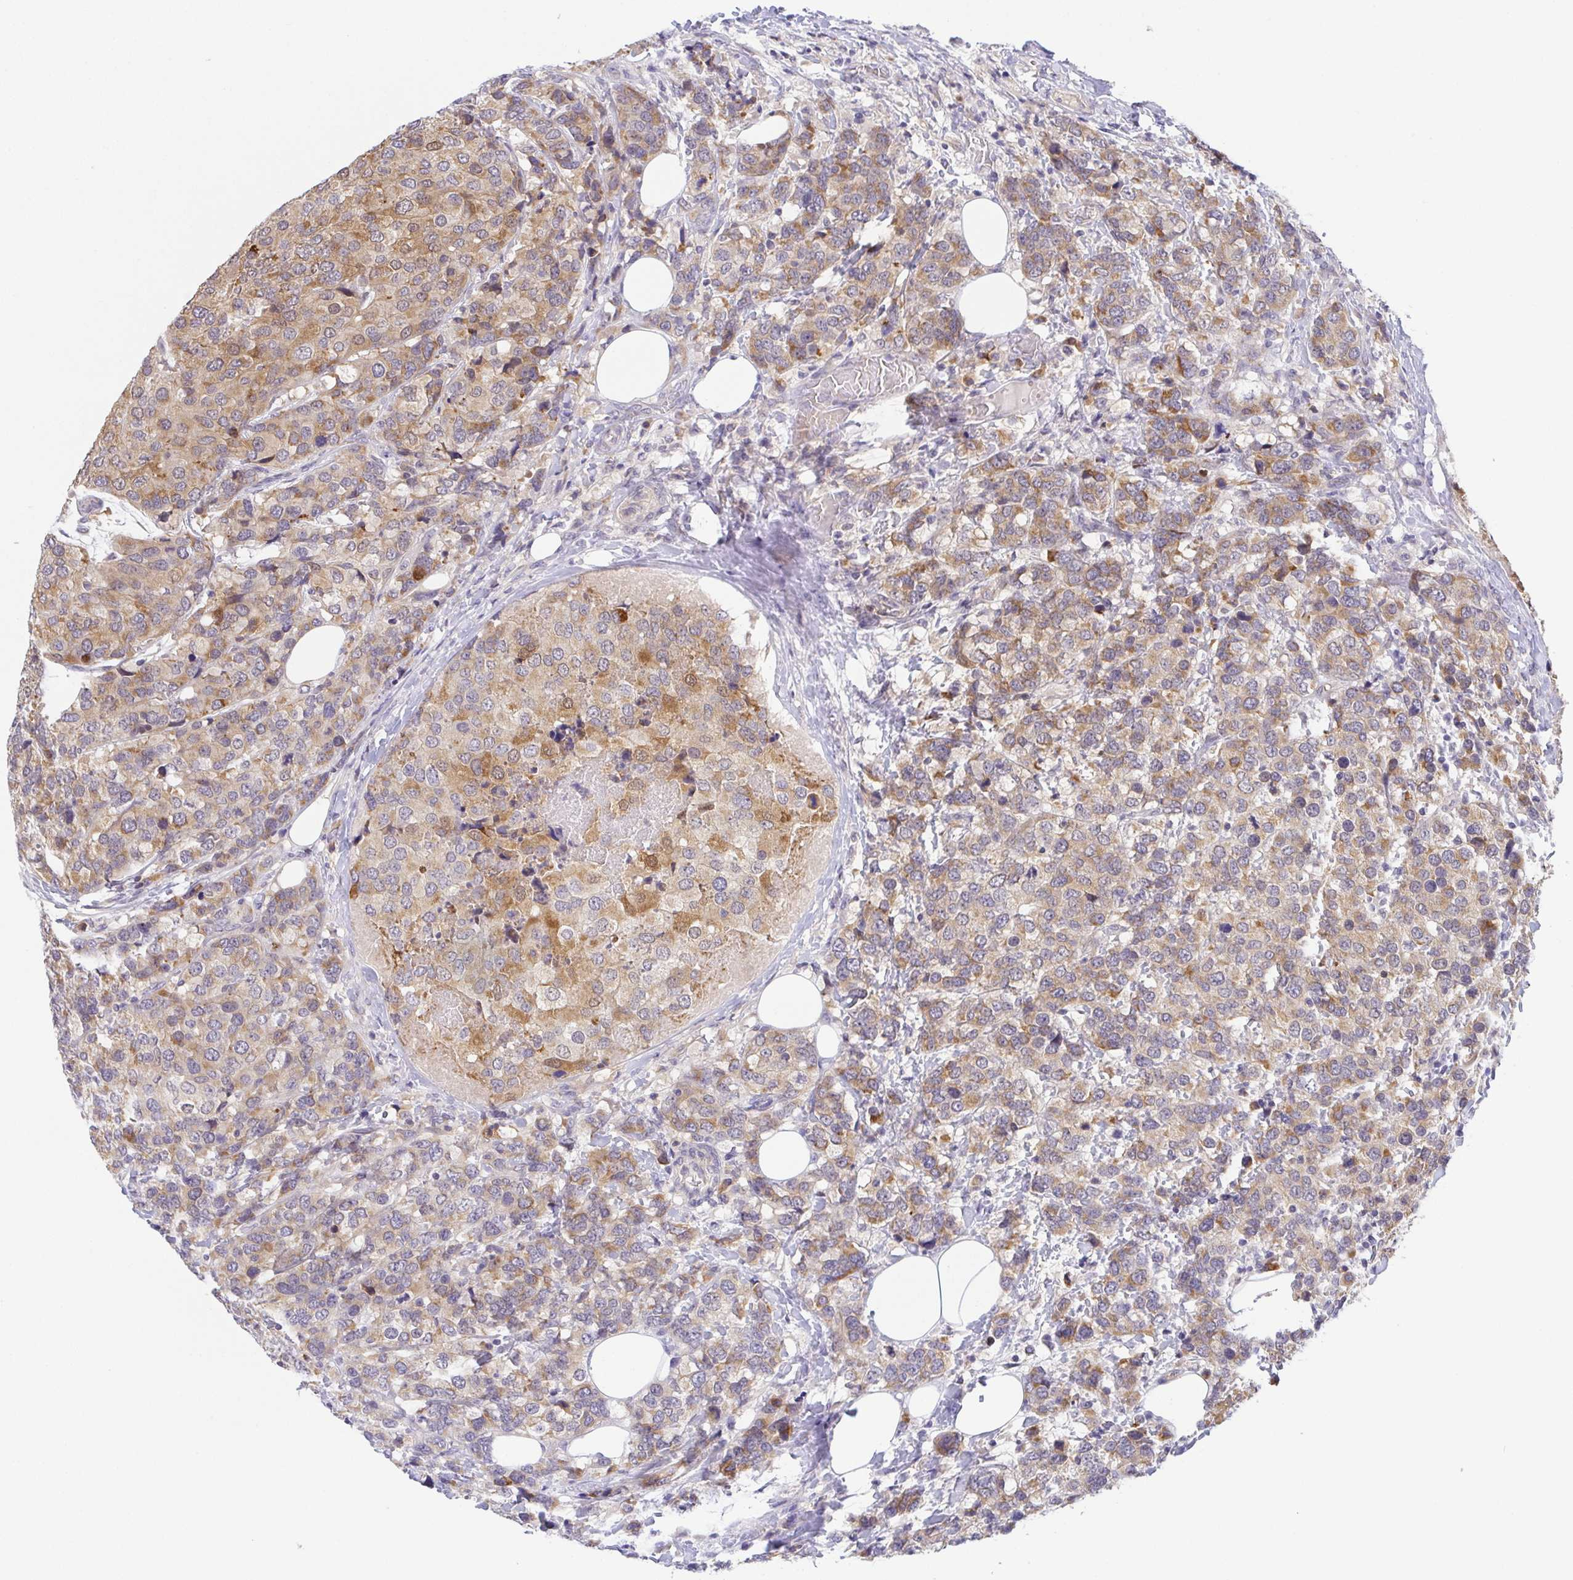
{"staining": {"intensity": "moderate", "quantity": "25%-75%", "location": "cytoplasmic/membranous"}, "tissue": "breast cancer", "cell_type": "Tumor cells", "image_type": "cancer", "snomed": [{"axis": "morphology", "description": "Lobular carcinoma"}, {"axis": "topography", "description": "Breast"}], "caption": "Protein staining demonstrates moderate cytoplasmic/membranous staining in about 25%-75% of tumor cells in breast cancer (lobular carcinoma). (brown staining indicates protein expression, while blue staining denotes nuclei).", "gene": "BCL2L1", "patient": {"sex": "female", "age": 59}}